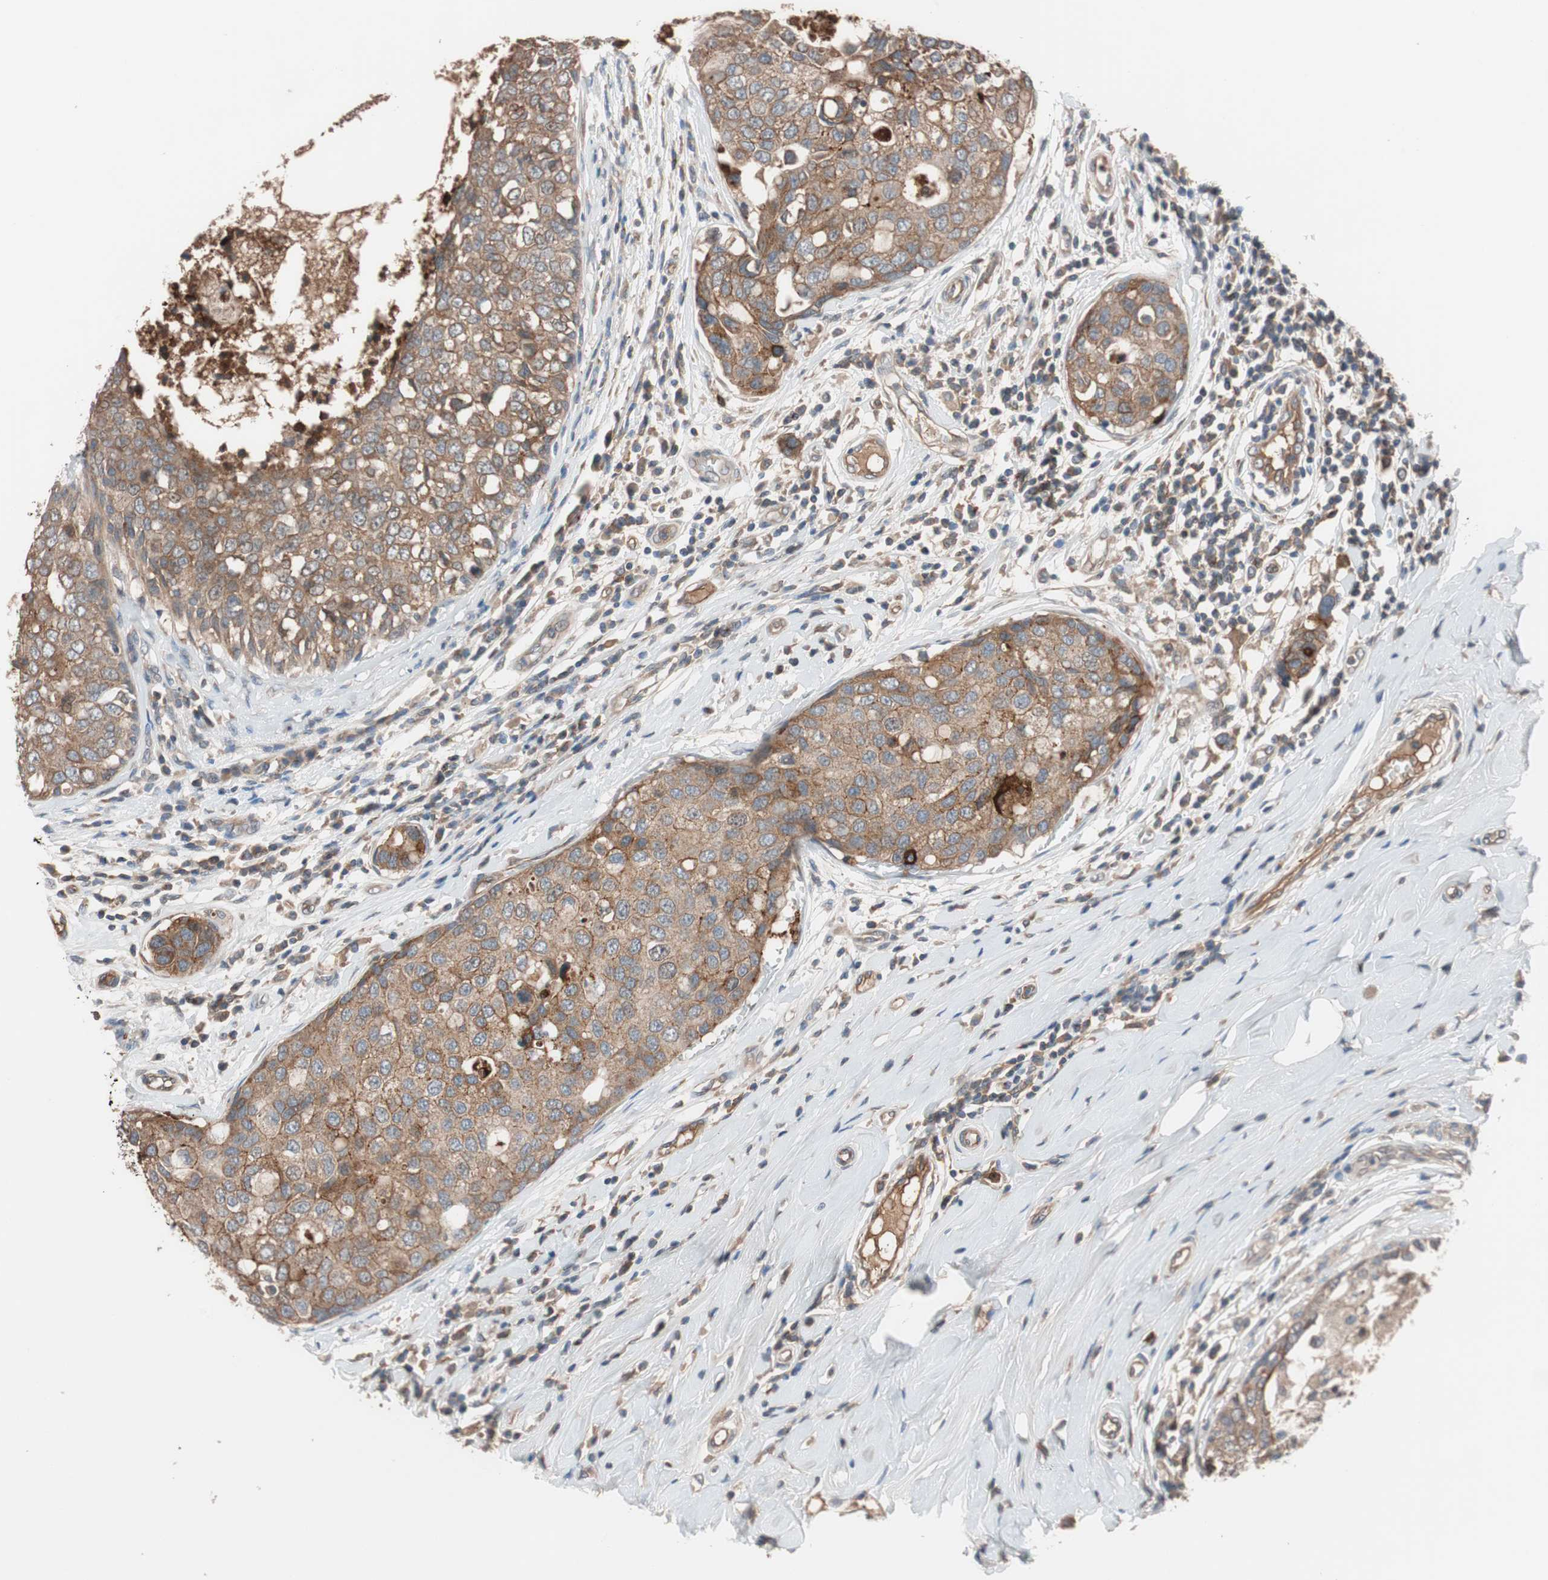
{"staining": {"intensity": "moderate", "quantity": ">75%", "location": "cytoplasmic/membranous"}, "tissue": "breast cancer", "cell_type": "Tumor cells", "image_type": "cancer", "snomed": [{"axis": "morphology", "description": "Duct carcinoma"}, {"axis": "topography", "description": "Breast"}], "caption": "IHC of invasive ductal carcinoma (breast) shows medium levels of moderate cytoplasmic/membranous positivity in about >75% of tumor cells.", "gene": "SDC4", "patient": {"sex": "female", "age": 27}}